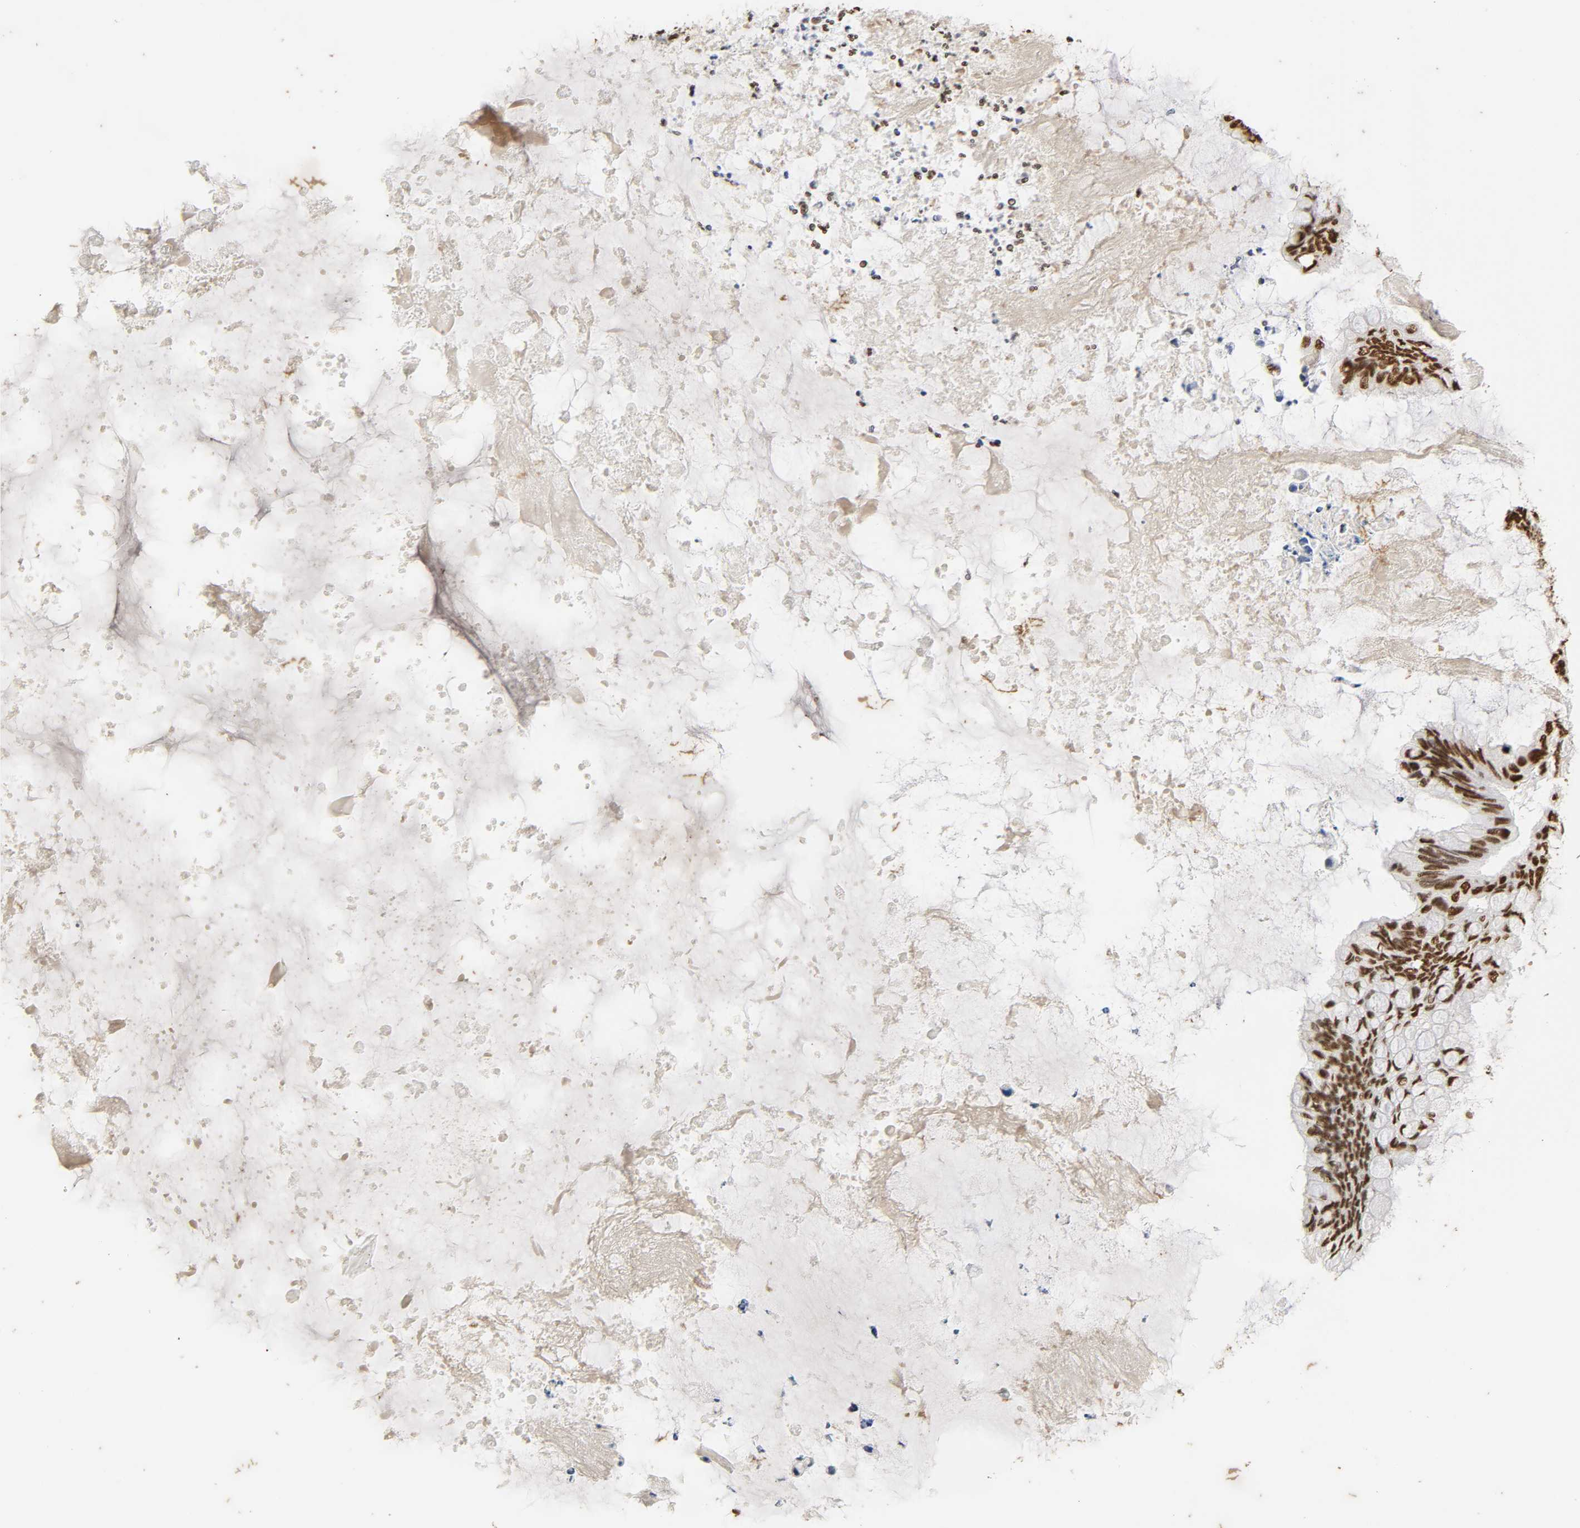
{"staining": {"intensity": "strong", "quantity": ">75%", "location": "nuclear"}, "tissue": "ovarian cancer", "cell_type": "Tumor cells", "image_type": "cancer", "snomed": [{"axis": "morphology", "description": "Cystadenocarcinoma, mucinous, NOS"}, {"axis": "topography", "description": "Ovary"}], "caption": "This histopathology image demonstrates IHC staining of human mucinous cystadenocarcinoma (ovarian), with high strong nuclear positivity in about >75% of tumor cells.", "gene": "HNRNPC", "patient": {"sex": "female", "age": 80}}